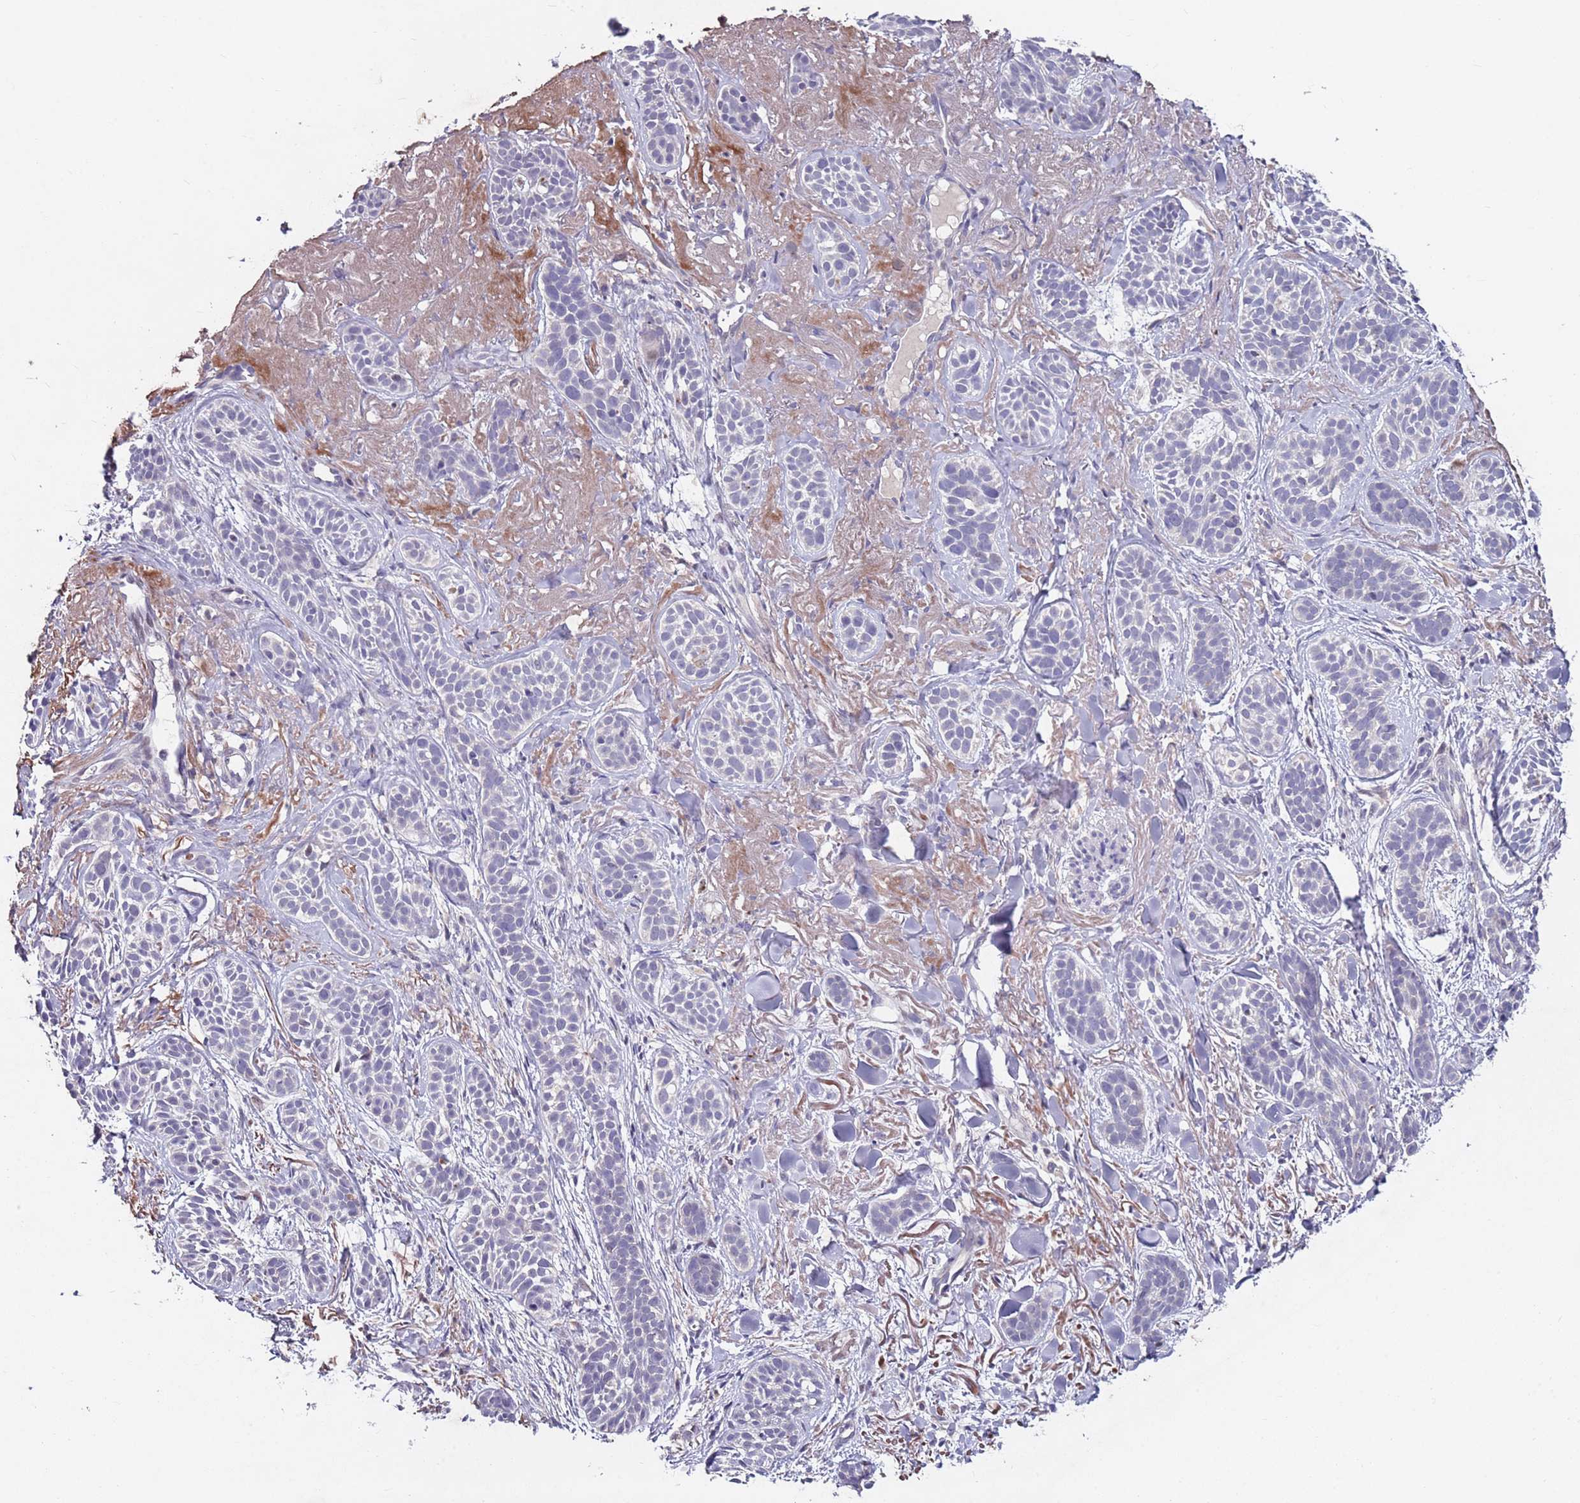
{"staining": {"intensity": "negative", "quantity": "none", "location": "none"}, "tissue": "skin cancer", "cell_type": "Tumor cells", "image_type": "cancer", "snomed": [{"axis": "morphology", "description": "Basal cell carcinoma"}, {"axis": "topography", "description": "Skin"}], "caption": "The immunohistochemistry (IHC) histopathology image has no significant positivity in tumor cells of skin basal cell carcinoma tissue.", "gene": "NRDE2", "patient": {"sex": "male", "age": 71}}